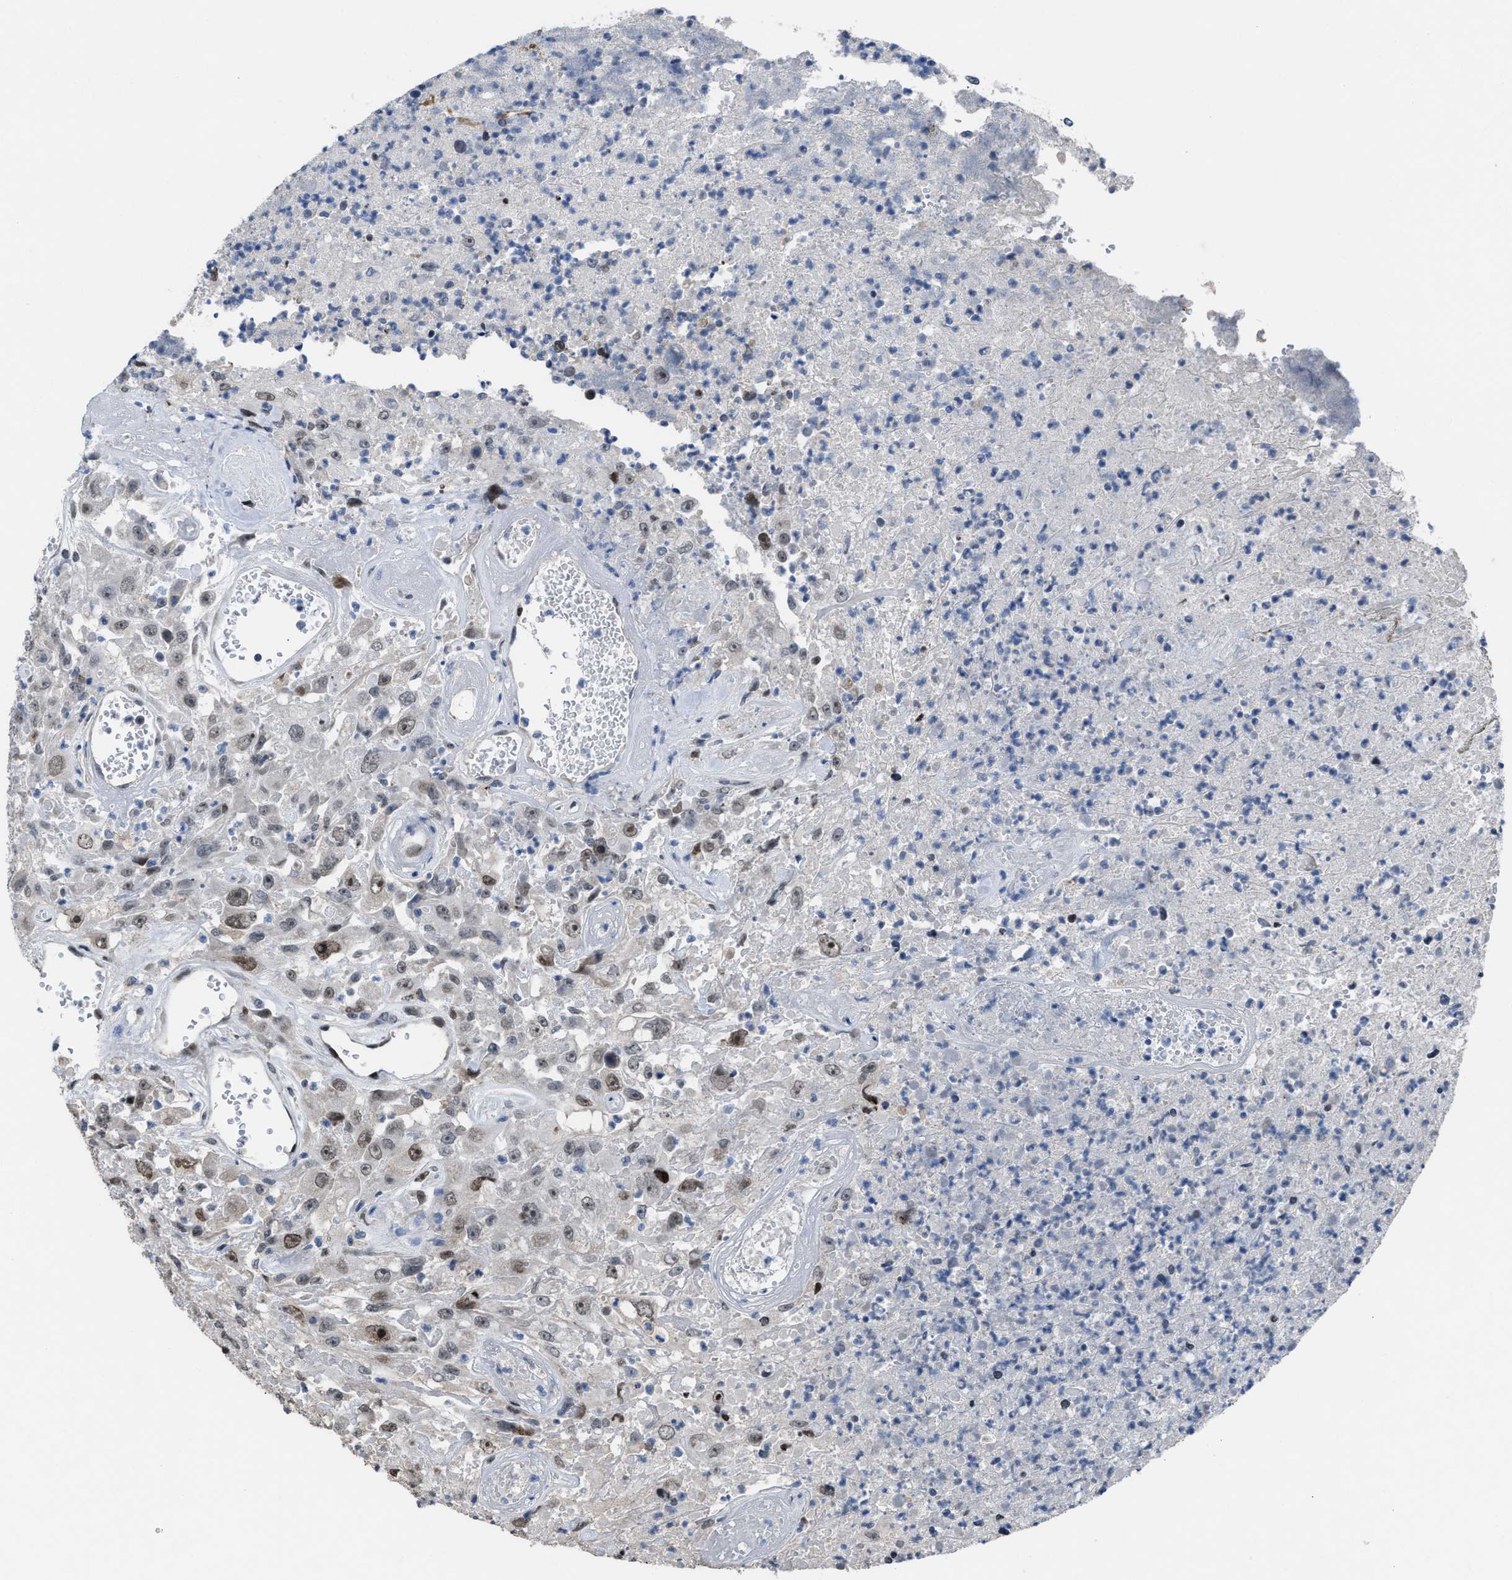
{"staining": {"intensity": "weak", "quantity": "25%-75%", "location": "nuclear"}, "tissue": "urothelial cancer", "cell_type": "Tumor cells", "image_type": "cancer", "snomed": [{"axis": "morphology", "description": "Urothelial carcinoma, High grade"}, {"axis": "topography", "description": "Urinary bladder"}], "caption": "IHC micrograph of urothelial cancer stained for a protein (brown), which shows low levels of weak nuclear positivity in approximately 25%-75% of tumor cells.", "gene": "SETDB1", "patient": {"sex": "male", "age": 46}}